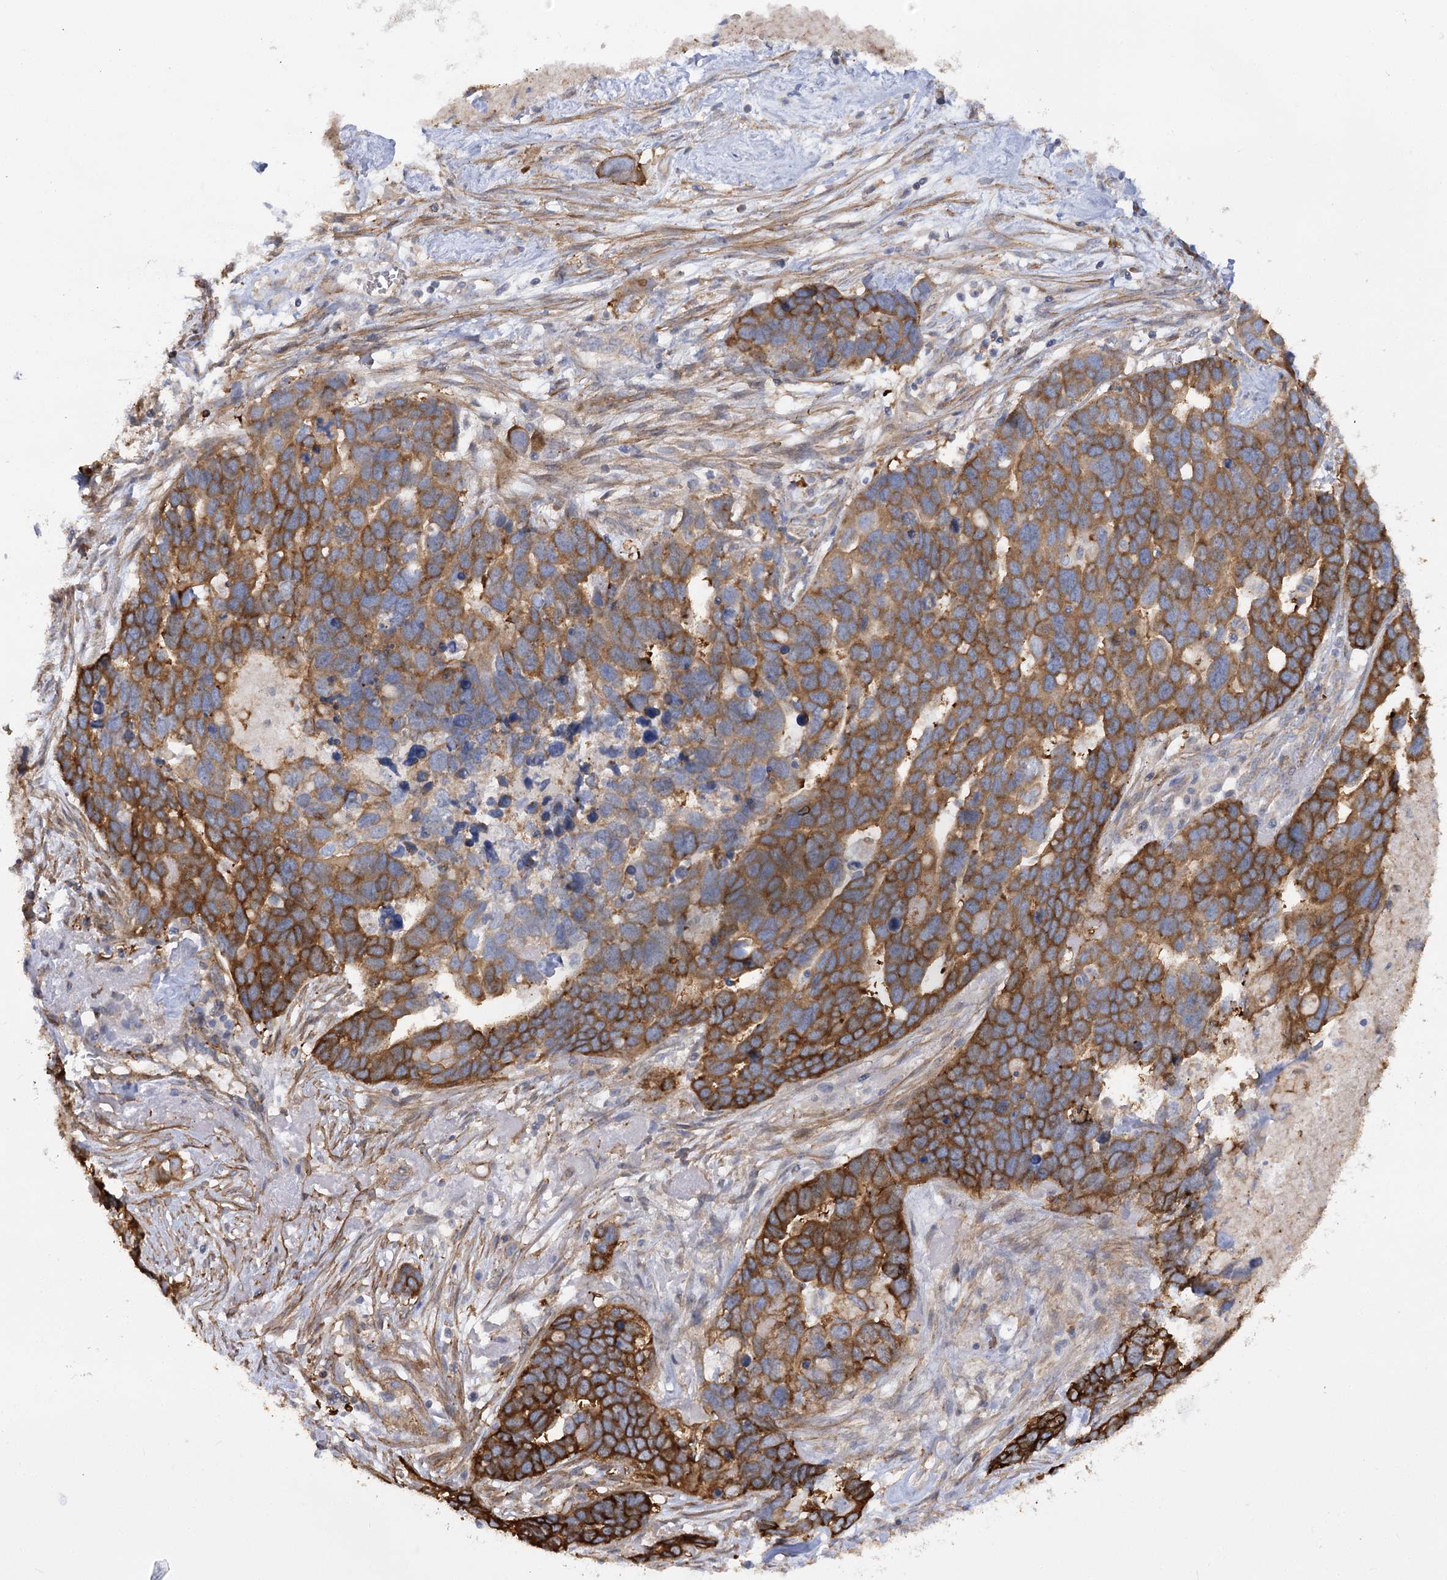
{"staining": {"intensity": "moderate", "quantity": ">75%", "location": "cytoplasmic/membranous"}, "tissue": "ovarian cancer", "cell_type": "Tumor cells", "image_type": "cancer", "snomed": [{"axis": "morphology", "description": "Cystadenocarcinoma, serous, NOS"}, {"axis": "topography", "description": "Ovary"}], "caption": "Immunohistochemical staining of ovarian serous cystadenocarcinoma exhibits medium levels of moderate cytoplasmic/membranous protein expression in approximately >75% of tumor cells.", "gene": "SYNPO2", "patient": {"sex": "female", "age": 54}}